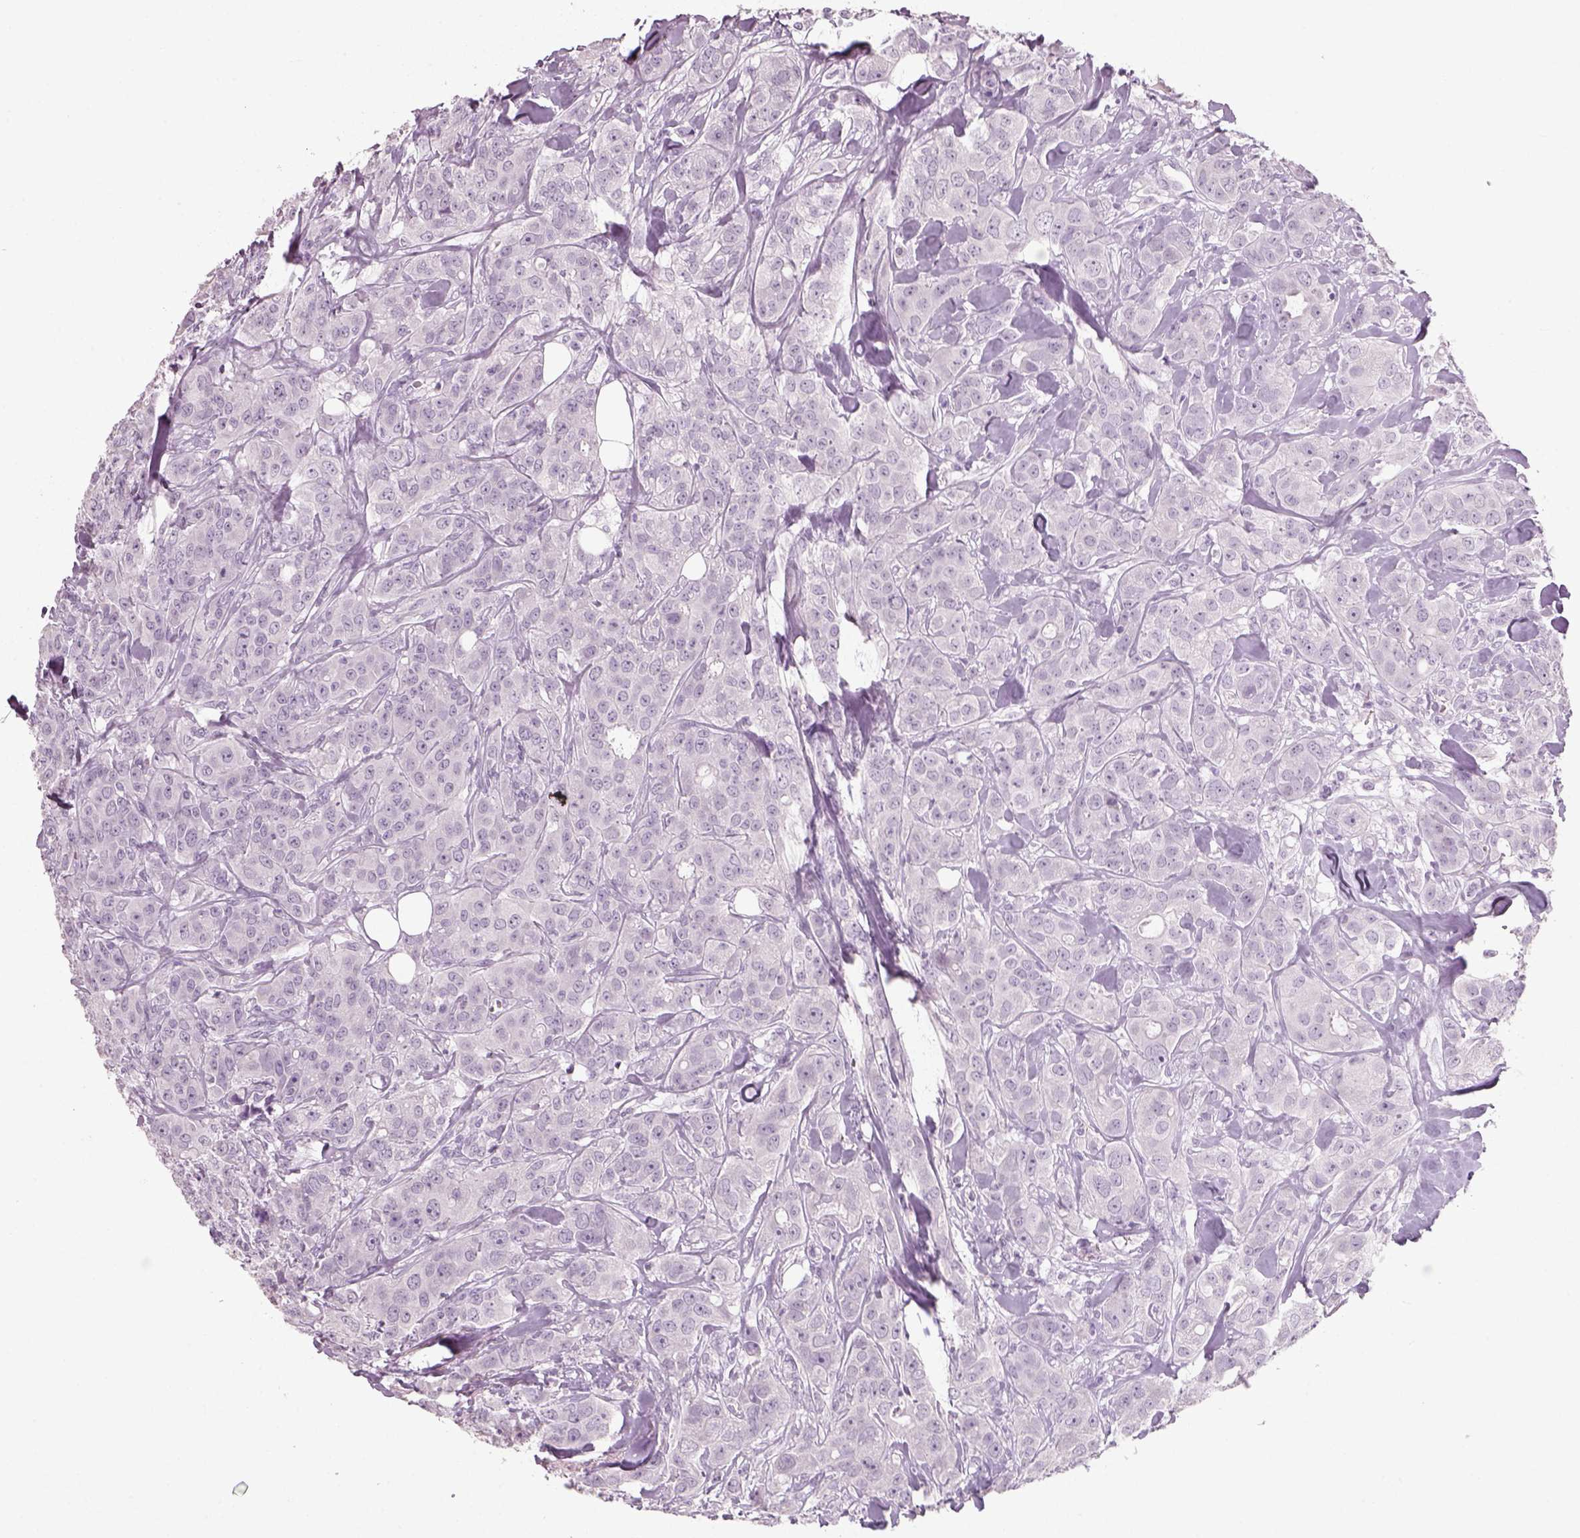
{"staining": {"intensity": "negative", "quantity": "none", "location": "none"}, "tissue": "breast cancer", "cell_type": "Tumor cells", "image_type": "cancer", "snomed": [{"axis": "morphology", "description": "Duct carcinoma"}, {"axis": "topography", "description": "Breast"}], "caption": "Breast cancer was stained to show a protein in brown. There is no significant staining in tumor cells.", "gene": "SLC6A2", "patient": {"sex": "female", "age": 43}}